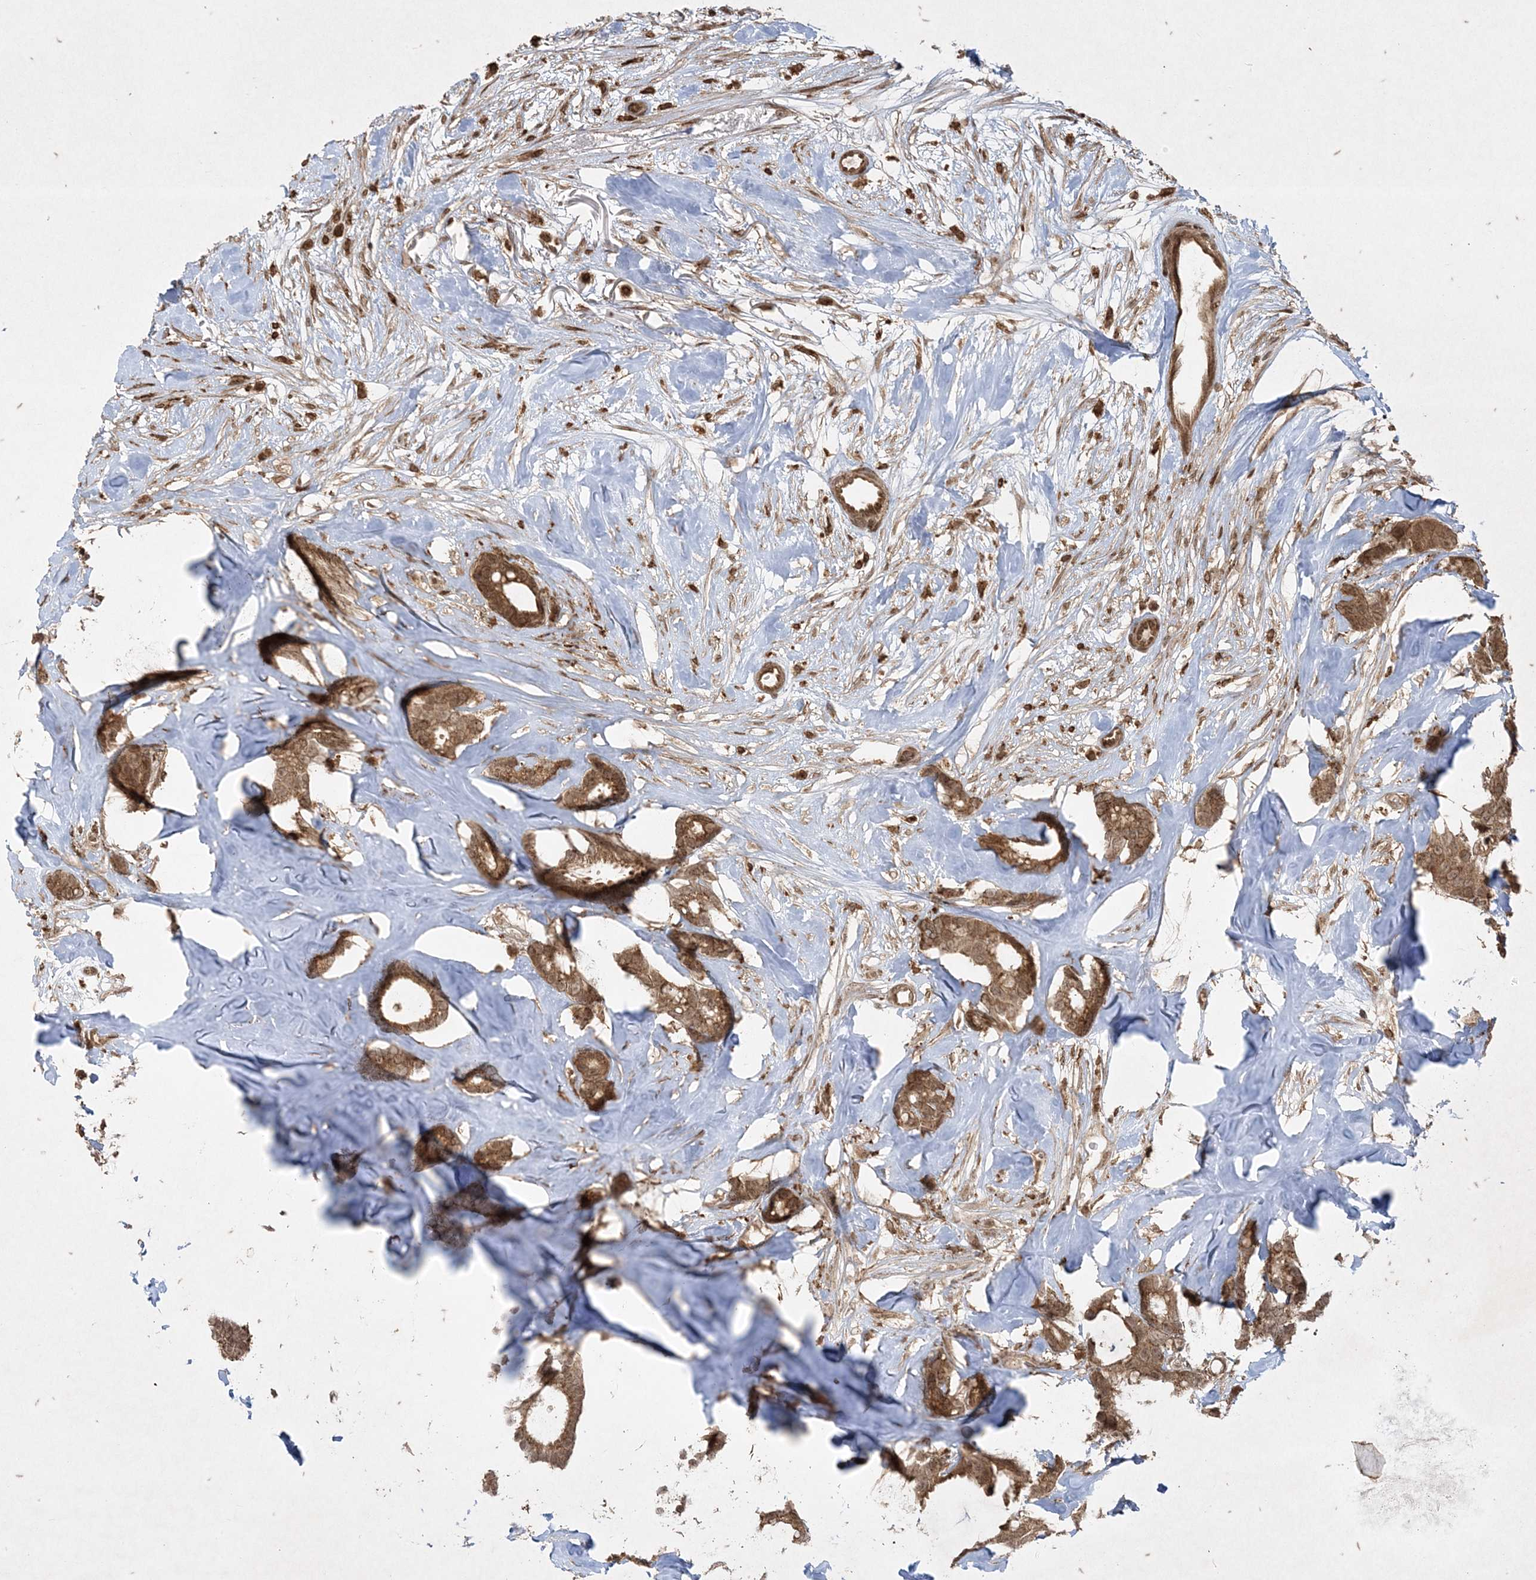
{"staining": {"intensity": "moderate", "quantity": ">75%", "location": "cytoplasmic/membranous"}, "tissue": "breast cancer", "cell_type": "Tumor cells", "image_type": "cancer", "snomed": [{"axis": "morphology", "description": "Duct carcinoma"}, {"axis": "topography", "description": "Breast"}], "caption": "A brown stain labels moderate cytoplasmic/membranous expression of a protein in human breast cancer (infiltrating ductal carcinoma) tumor cells.", "gene": "RRAS", "patient": {"sex": "female", "age": 87}}